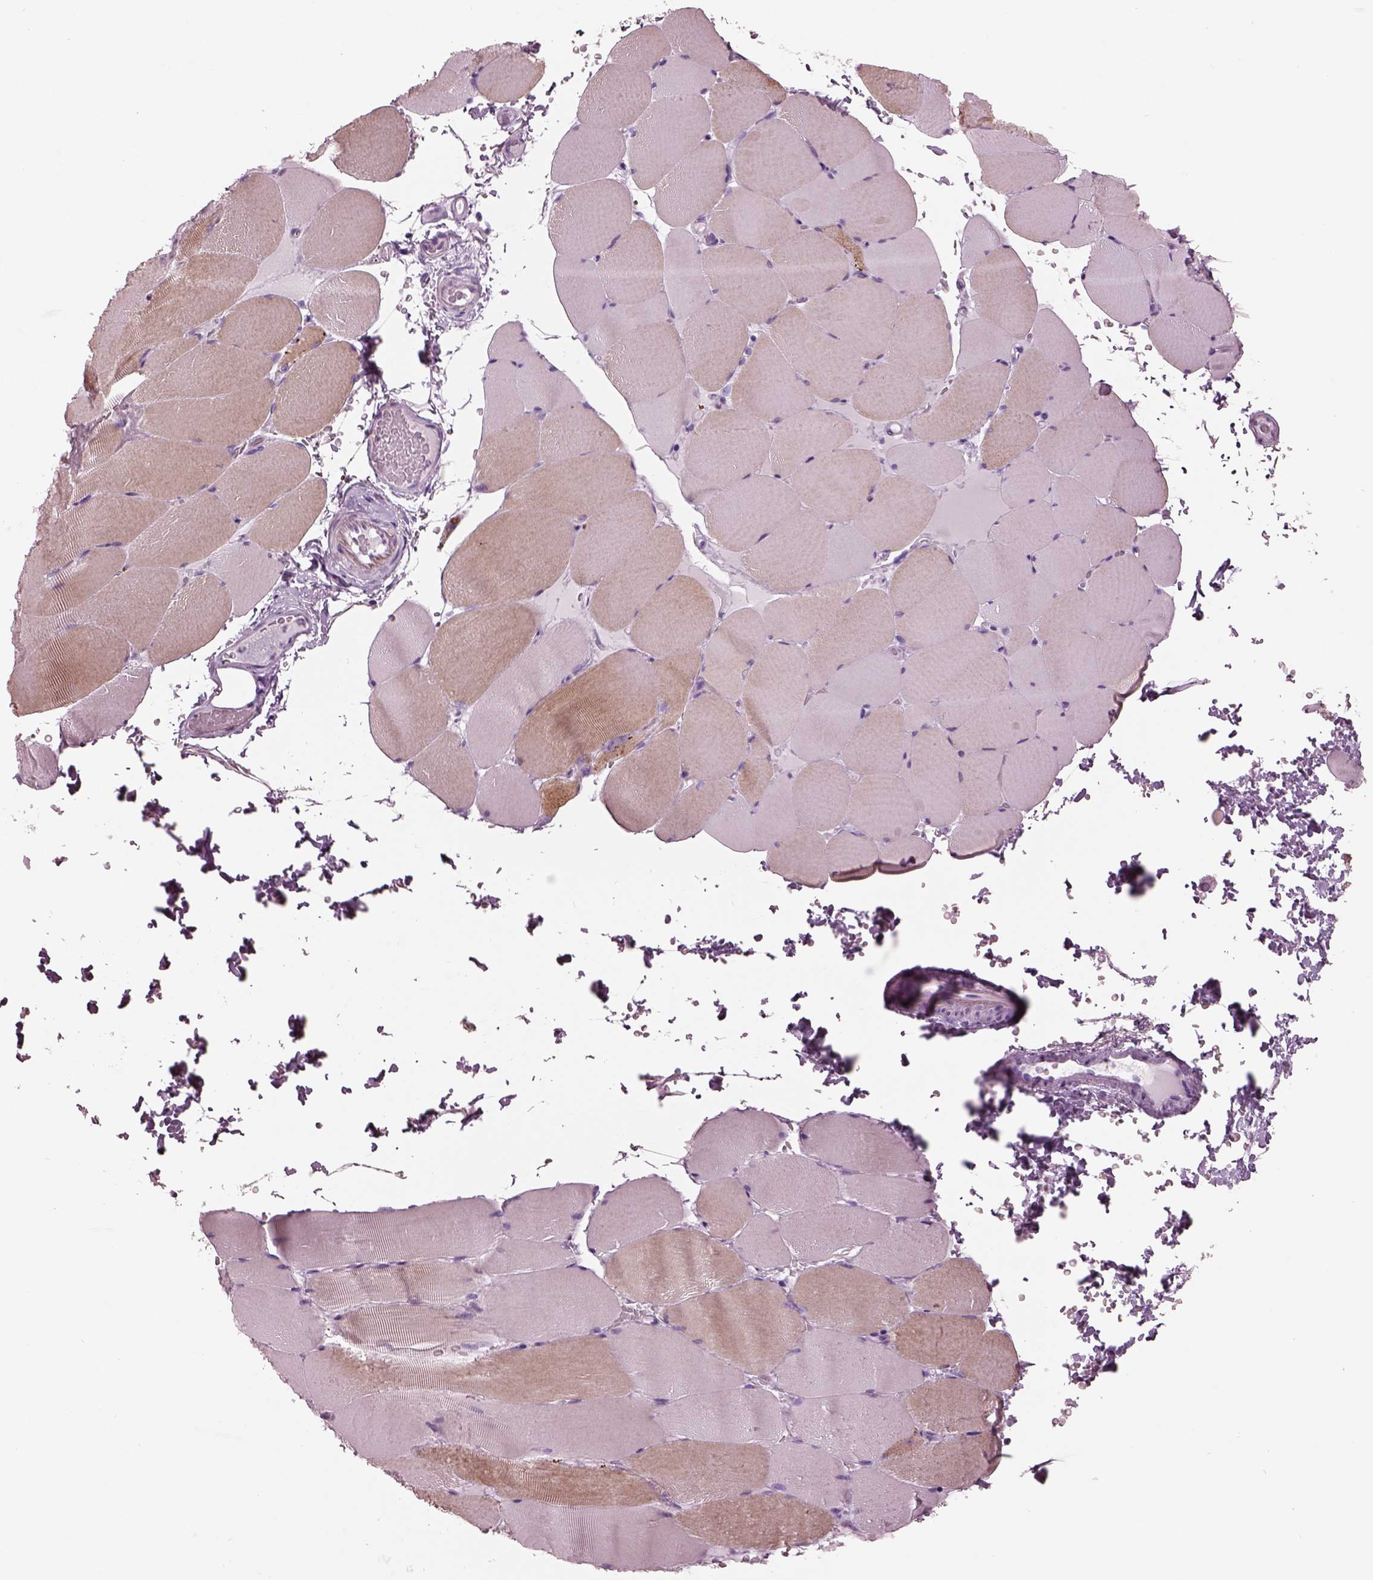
{"staining": {"intensity": "weak", "quantity": "<25%", "location": "cytoplasmic/membranous"}, "tissue": "skeletal muscle", "cell_type": "Myocytes", "image_type": "normal", "snomed": [{"axis": "morphology", "description": "Normal tissue, NOS"}, {"axis": "topography", "description": "Skeletal muscle"}], "caption": "The micrograph reveals no significant positivity in myocytes of skeletal muscle.", "gene": "HYDIN", "patient": {"sex": "female", "age": 37}}